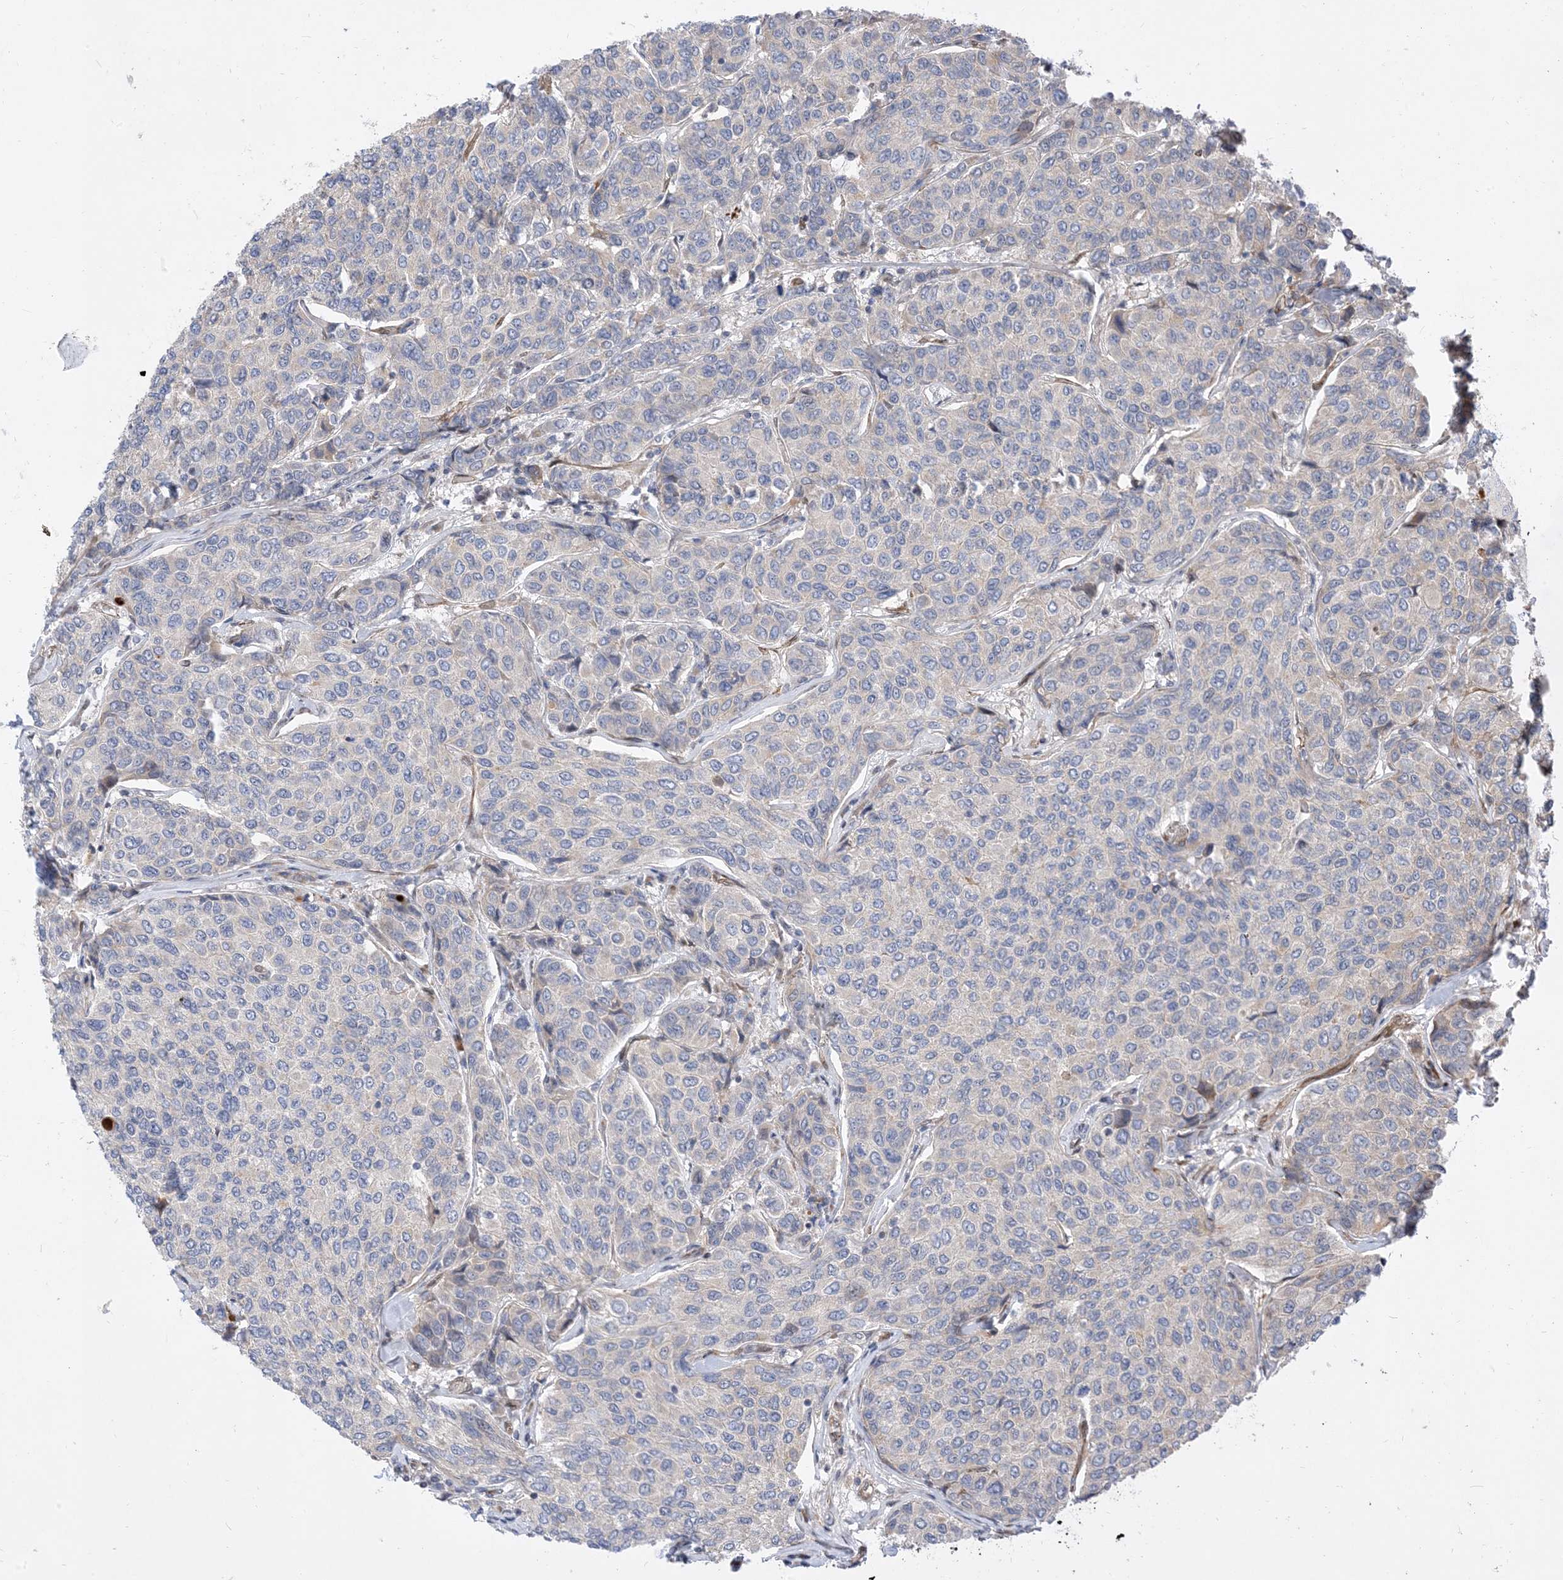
{"staining": {"intensity": "negative", "quantity": "none", "location": "none"}, "tissue": "breast cancer", "cell_type": "Tumor cells", "image_type": "cancer", "snomed": [{"axis": "morphology", "description": "Duct carcinoma"}, {"axis": "topography", "description": "Breast"}], "caption": "High magnification brightfield microscopy of breast cancer stained with DAB (3,3'-diaminobenzidine) (brown) and counterstained with hematoxylin (blue): tumor cells show no significant expression.", "gene": "TYSND1", "patient": {"sex": "female", "age": 55}}